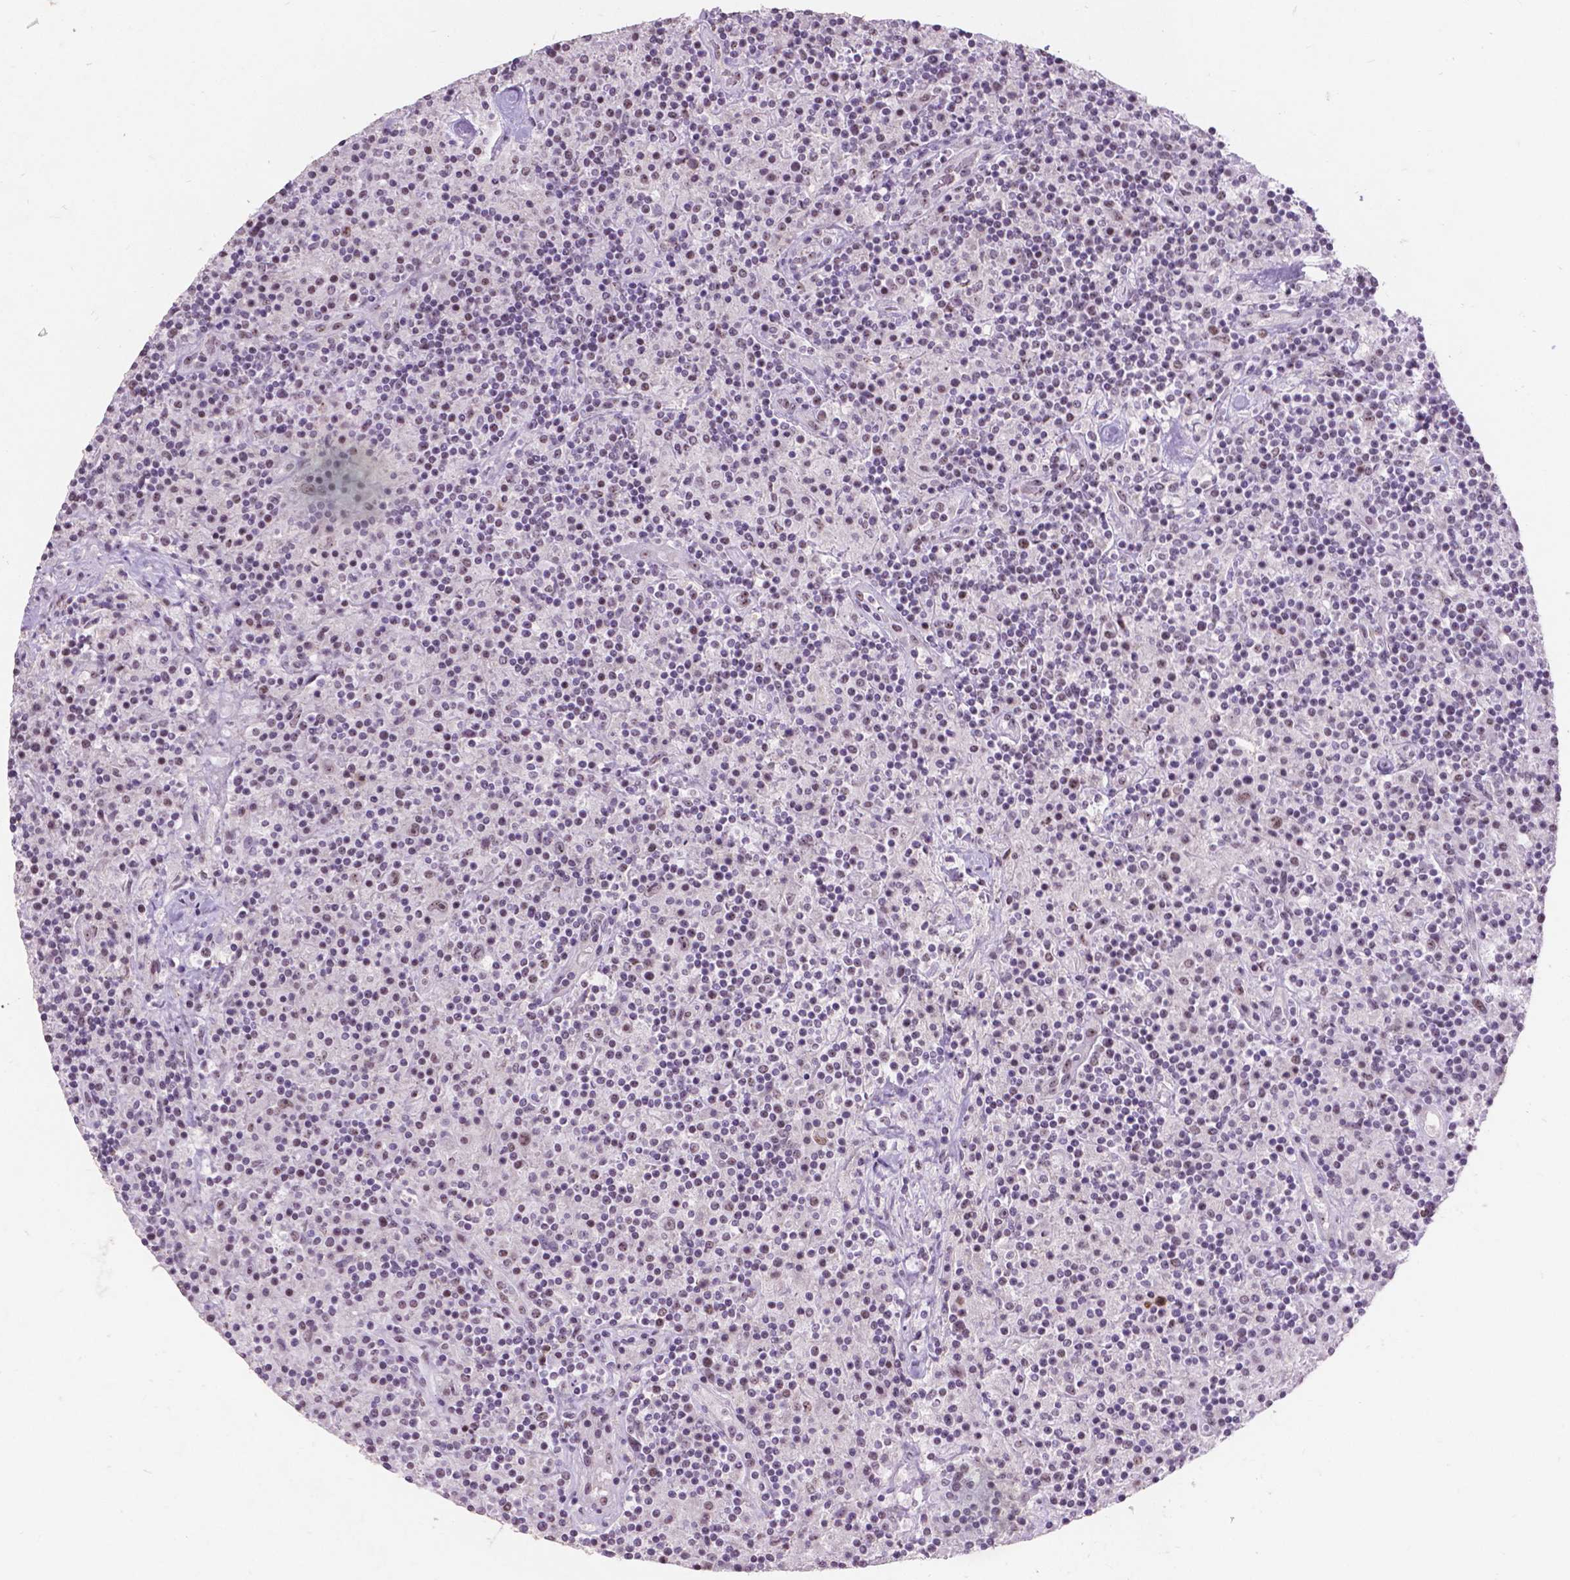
{"staining": {"intensity": "weak", "quantity": ">75%", "location": "nuclear"}, "tissue": "lymphoma", "cell_type": "Tumor cells", "image_type": "cancer", "snomed": [{"axis": "morphology", "description": "Hodgkin's disease, NOS"}, {"axis": "topography", "description": "Lymph node"}], "caption": "Immunohistochemical staining of lymphoma reveals low levels of weak nuclear expression in about >75% of tumor cells. (IHC, brightfield microscopy, high magnification).", "gene": "COIL", "patient": {"sex": "male", "age": 70}}